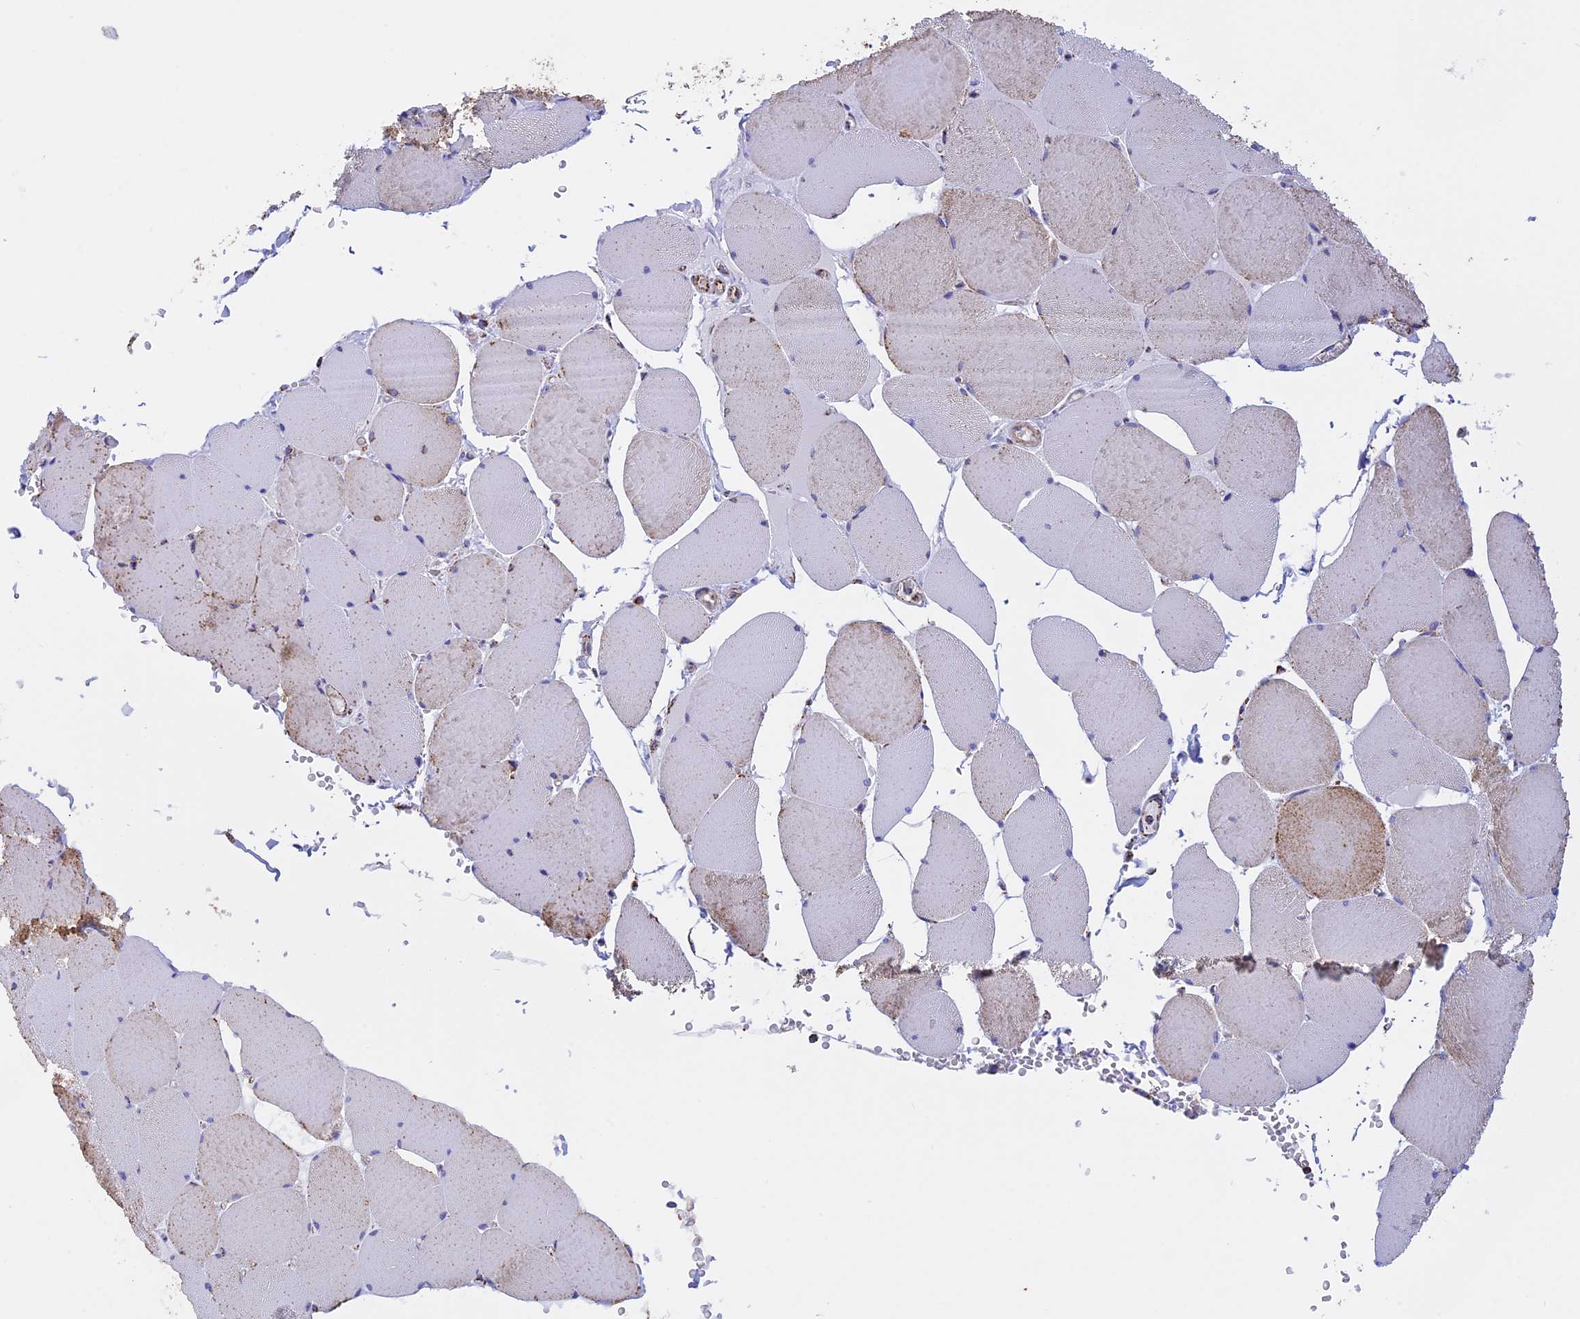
{"staining": {"intensity": "weak", "quantity": "25%-75%", "location": "cytoplasmic/membranous"}, "tissue": "skeletal muscle", "cell_type": "Myocytes", "image_type": "normal", "snomed": [{"axis": "morphology", "description": "Normal tissue, NOS"}, {"axis": "topography", "description": "Skeletal muscle"}, {"axis": "topography", "description": "Head-Neck"}], "caption": "An immunohistochemistry histopathology image of benign tissue is shown. Protein staining in brown labels weak cytoplasmic/membranous positivity in skeletal muscle within myocytes.", "gene": "KCNG1", "patient": {"sex": "male", "age": 66}}